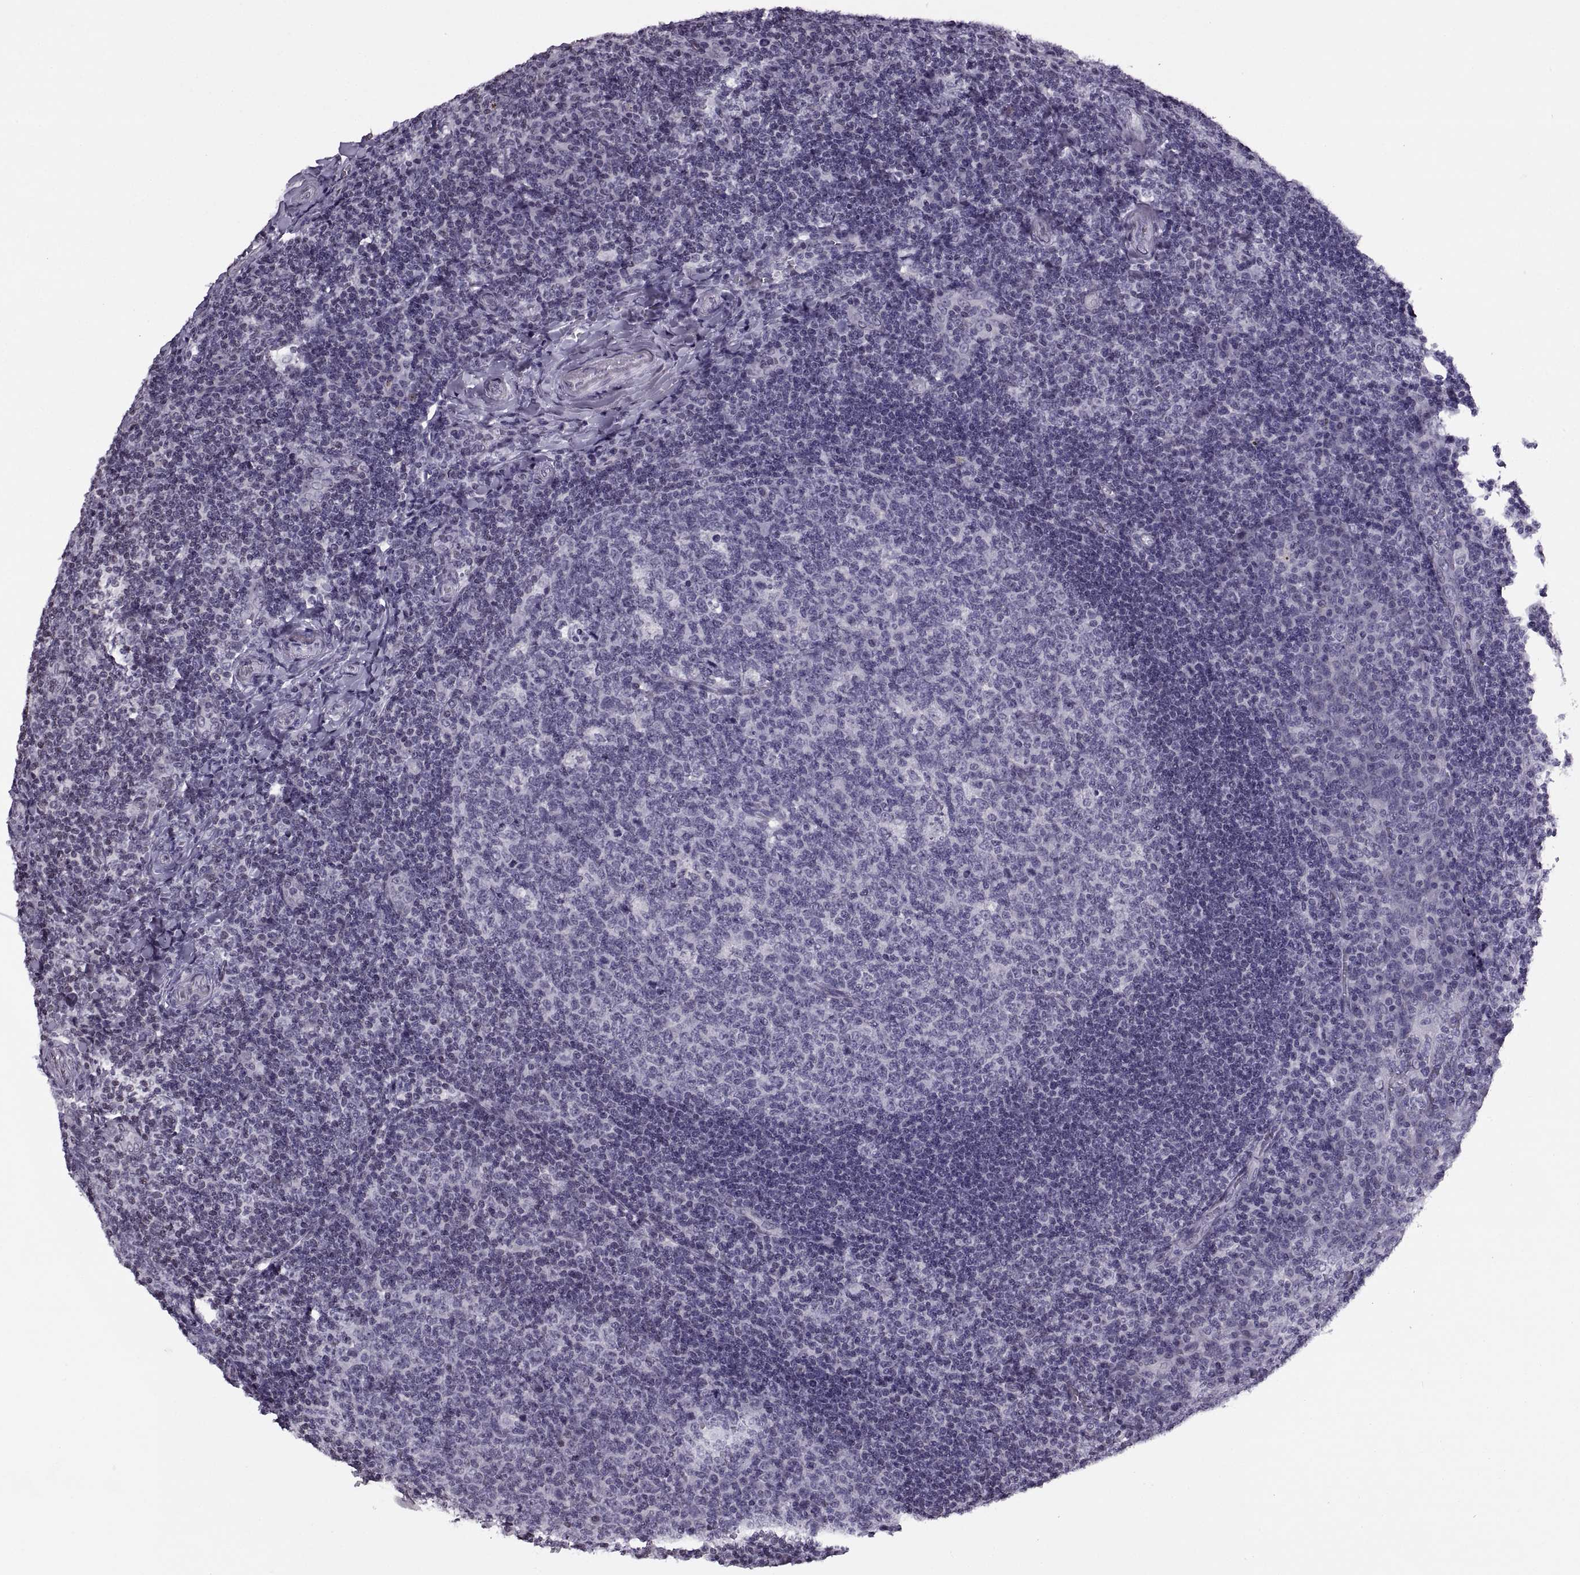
{"staining": {"intensity": "negative", "quantity": "none", "location": "none"}, "tissue": "tonsil", "cell_type": "Germinal center cells", "image_type": "normal", "snomed": [{"axis": "morphology", "description": "Normal tissue, NOS"}, {"axis": "topography", "description": "Tonsil"}], "caption": "This is an immunohistochemistry (IHC) image of unremarkable human tonsil. There is no expression in germinal center cells.", "gene": "H1", "patient": {"sex": "male", "age": 17}}